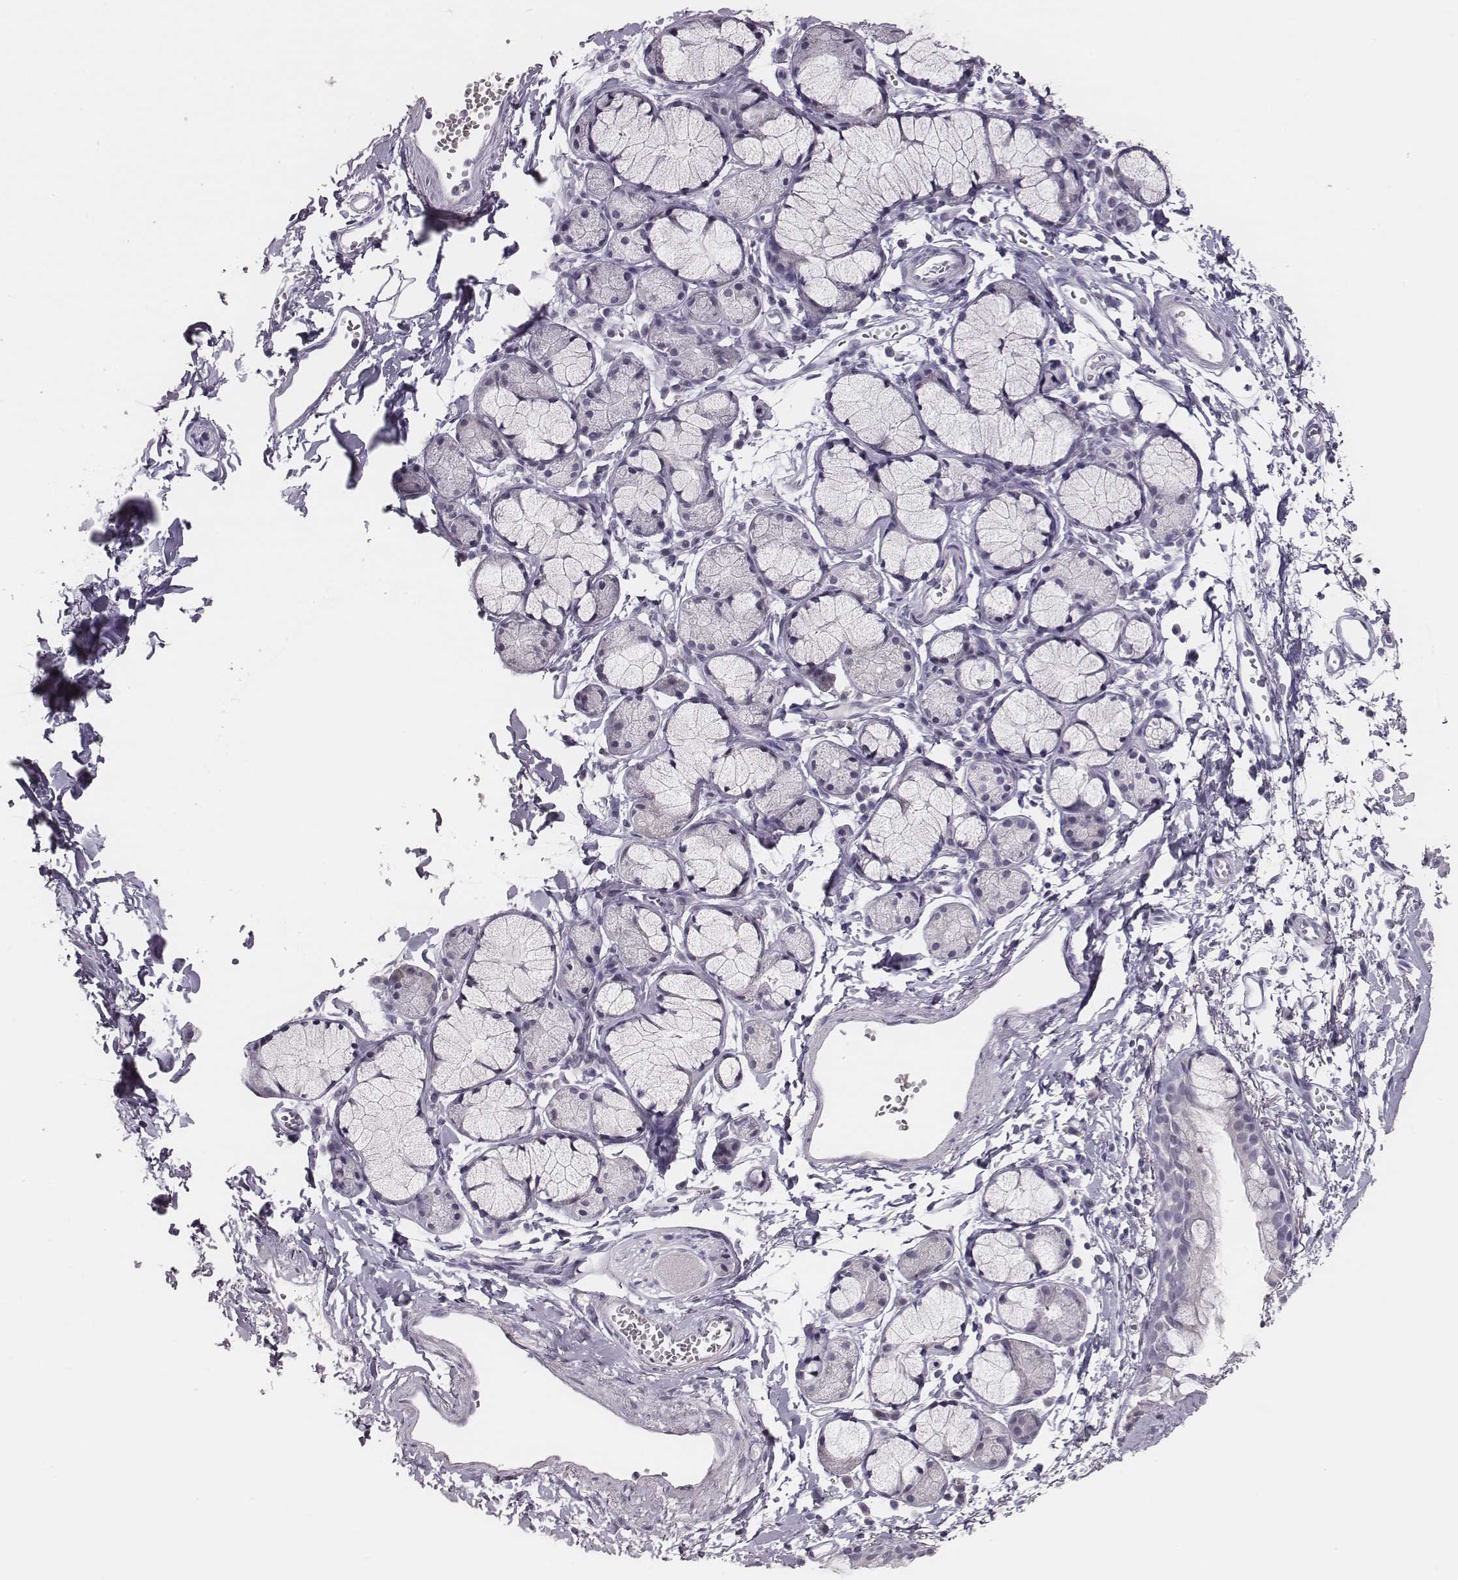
{"staining": {"intensity": "negative", "quantity": "none", "location": "none"}, "tissue": "bronchus", "cell_type": "Respiratory epithelial cells", "image_type": "normal", "snomed": [{"axis": "morphology", "description": "Normal tissue, NOS"}, {"axis": "topography", "description": "Cartilage tissue"}, {"axis": "topography", "description": "Bronchus"}], "caption": "High magnification brightfield microscopy of unremarkable bronchus stained with DAB (3,3'-diaminobenzidine) (brown) and counterstained with hematoxylin (blue): respiratory epithelial cells show no significant positivity.", "gene": "ADGRF4", "patient": {"sex": "female", "age": 59}}